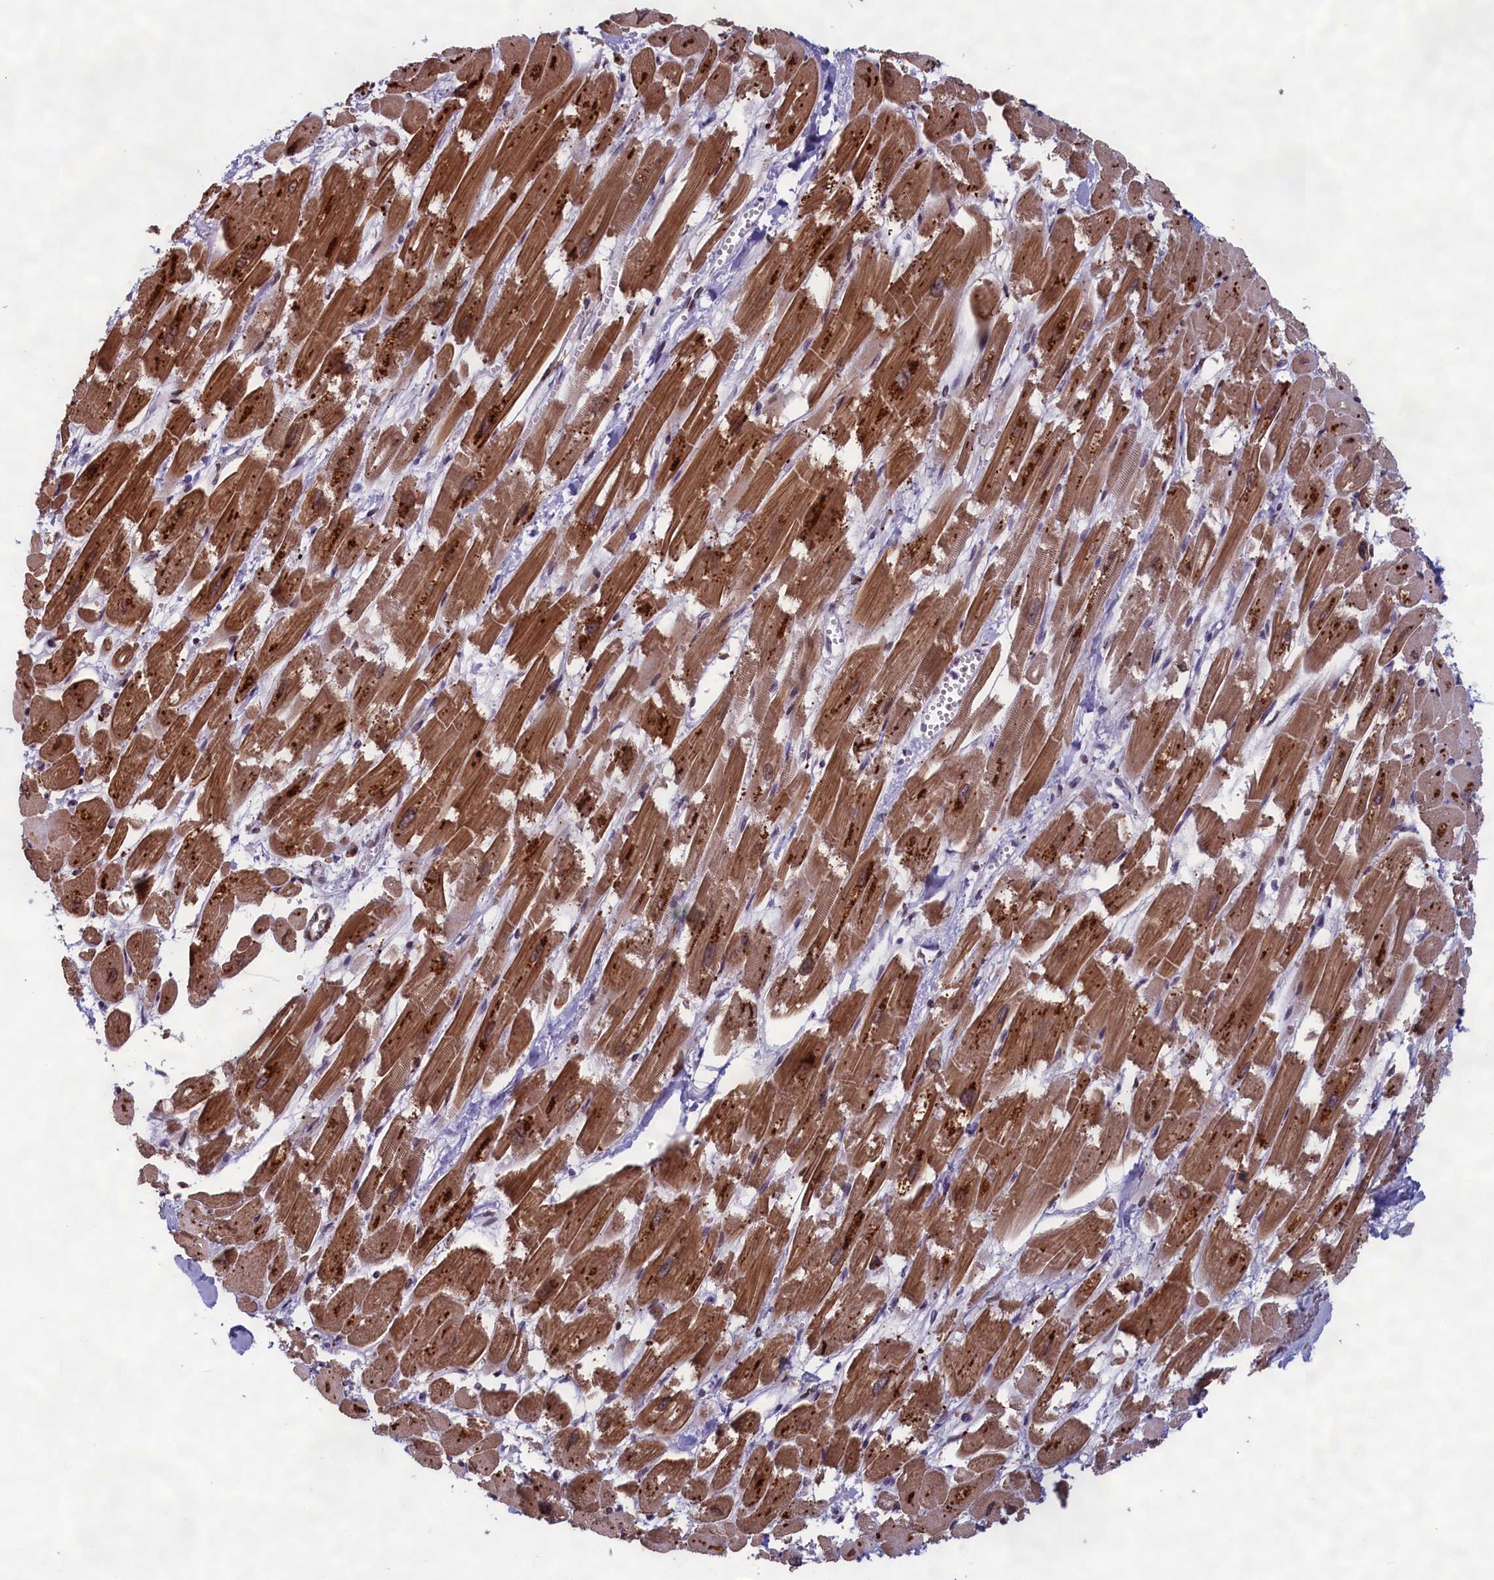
{"staining": {"intensity": "strong", "quantity": ">75%", "location": "cytoplasmic/membranous,nuclear"}, "tissue": "heart muscle", "cell_type": "Cardiomyocytes", "image_type": "normal", "snomed": [{"axis": "morphology", "description": "Normal tissue, NOS"}, {"axis": "topography", "description": "Heart"}], "caption": "Immunohistochemistry histopathology image of benign heart muscle: human heart muscle stained using immunohistochemistry demonstrates high levels of strong protein expression localized specifically in the cytoplasmic/membranous,nuclear of cardiomyocytes, appearing as a cytoplasmic/membranous,nuclear brown color.", "gene": "GPSM1", "patient": {"sex": "male", "age": 54}}